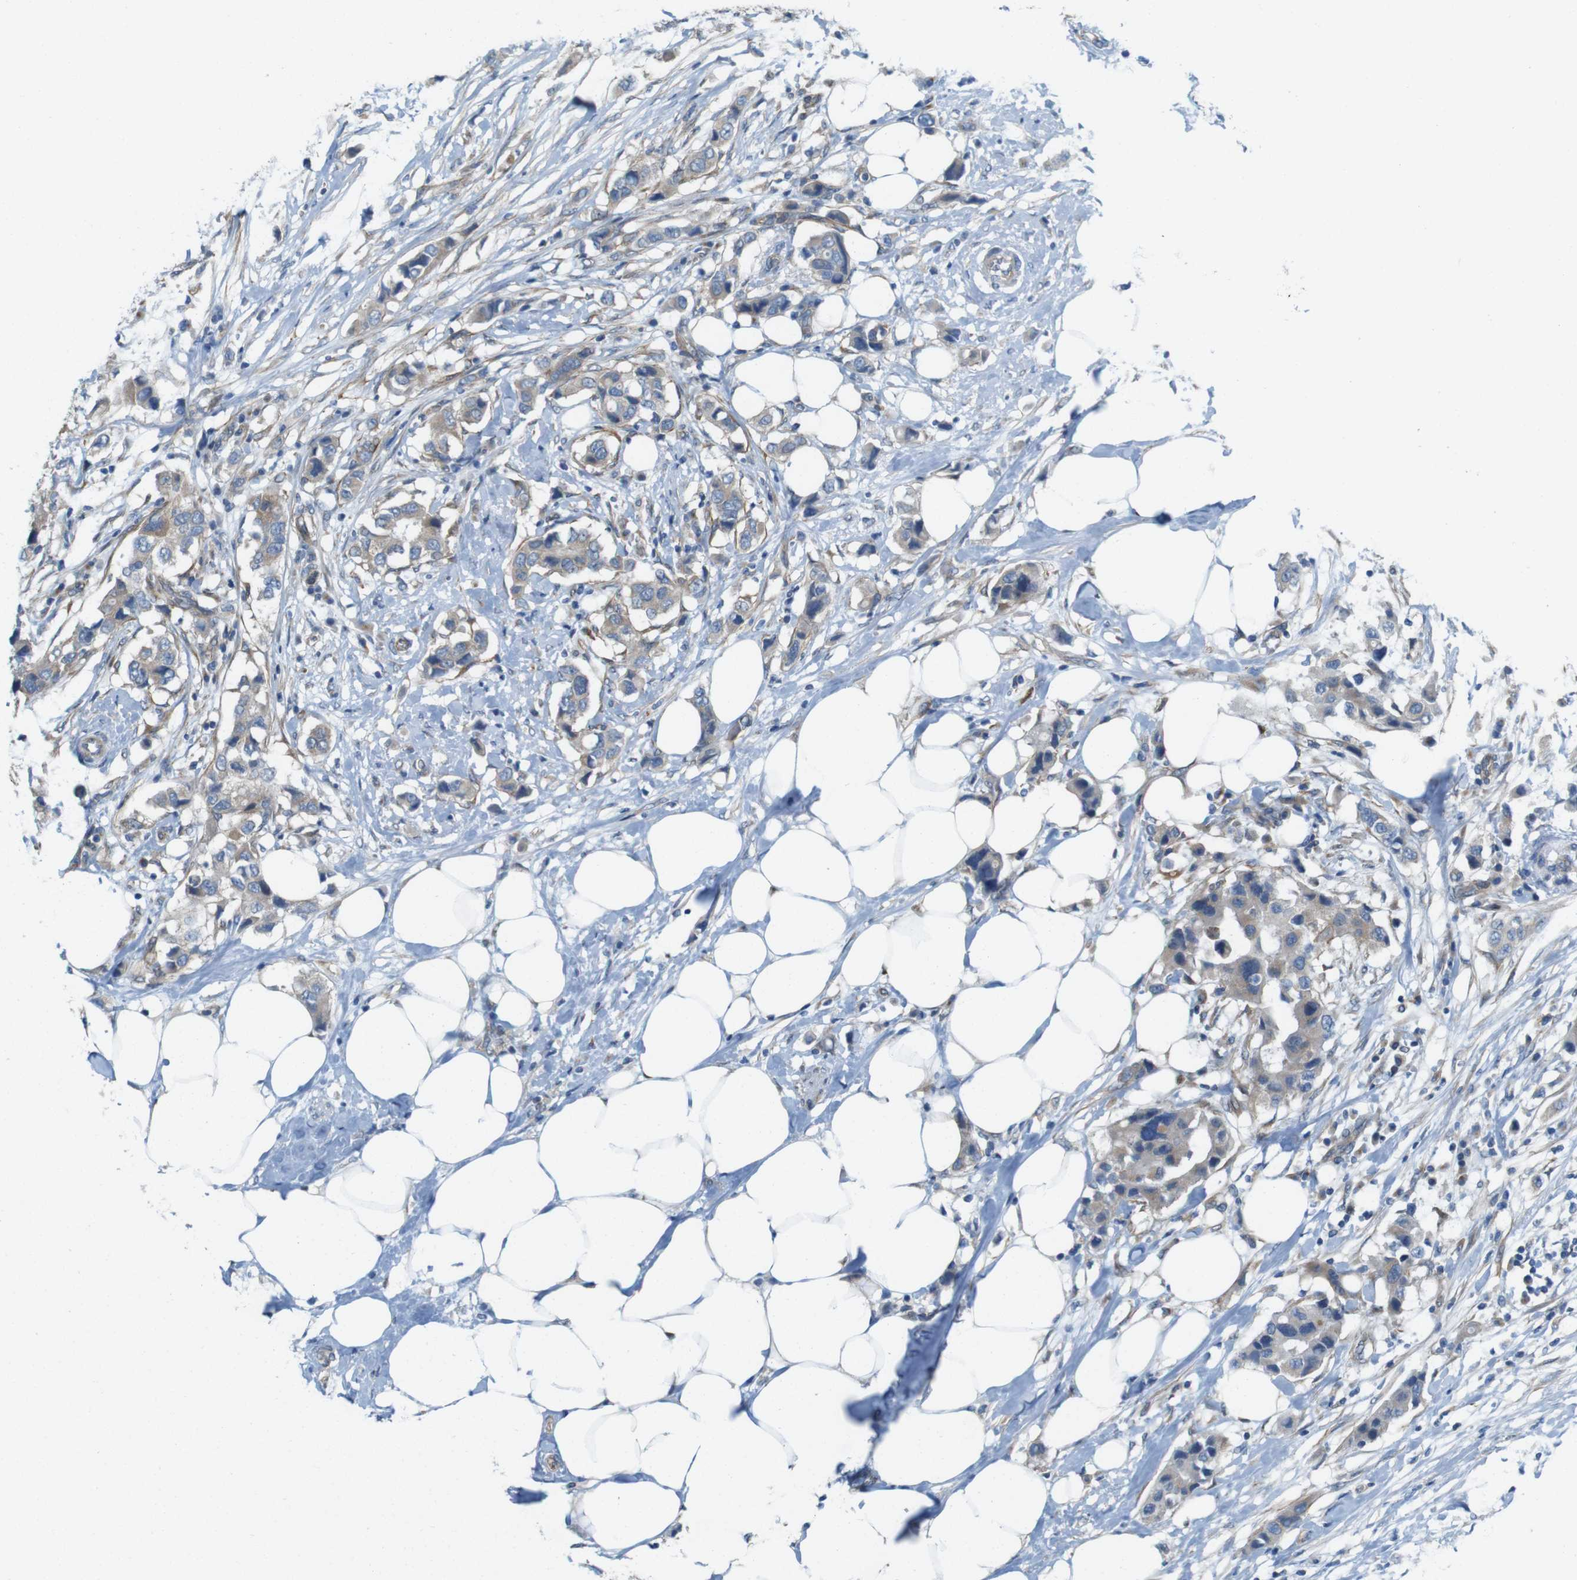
{"staining": {"intensity": "weak", "quantity": ">75%", "location": "cytoplasmic/membranous"}, "tissue": "breast cancer", "cell_type": "Tumor cells", "image_type": "cancer", "snomed": [{"axis": "morphology", "description": "Normal tissue, NOS"}, {"axis": "morphology", "description": "Duct carcinoma"}, {"axis": "topography", "description": "Breast"}], "caption": "This histopathology image reveals immunohistochemistry (IHC) staining of human breast cancer, with low weak cytoplasmic/membranous expression in approximately >75% of tumor cells.", "gene": "SKI", "patient": {"sex": "female", "age": 50}}